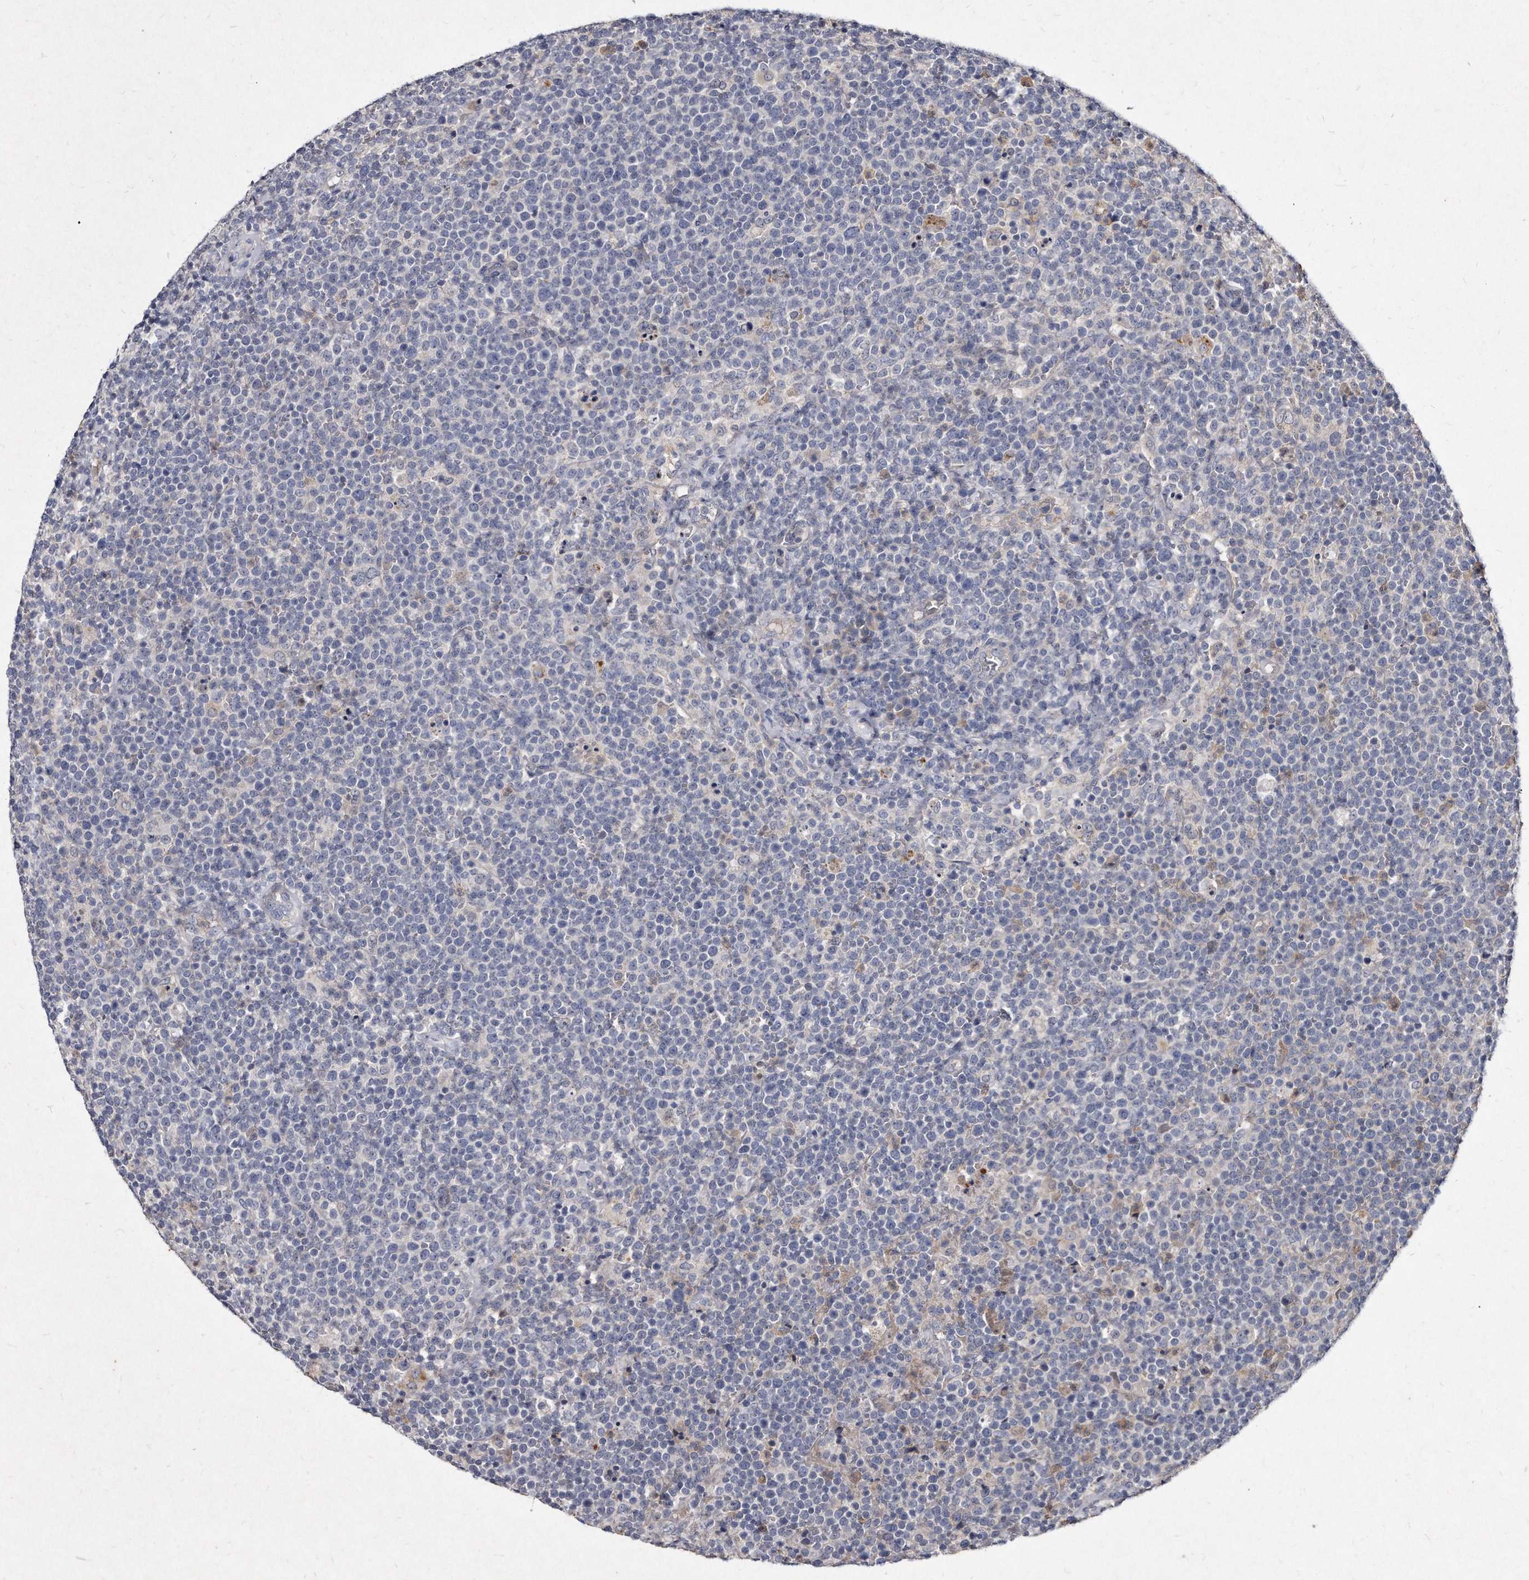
{"staining": {"intensity": "negative", "quantity": "none", "location": "none"}, "tissue": "lymphoma", "cell_type": "Tumor cells", "image_type": "cancer", "snomed": [{"axis": "morphology", "description": "Malignant lymphoma, non-Hodgkin's type, High grade"}, {"axis": "topography", "description": "Lymph node"}], "caption": "An image of human high-grade malignant lymphoma, non-Hodgkin's type is negative for staining in tumor cells.", "gene": "KLHDC3", "patient": {"sex": "male", "age": 61}}